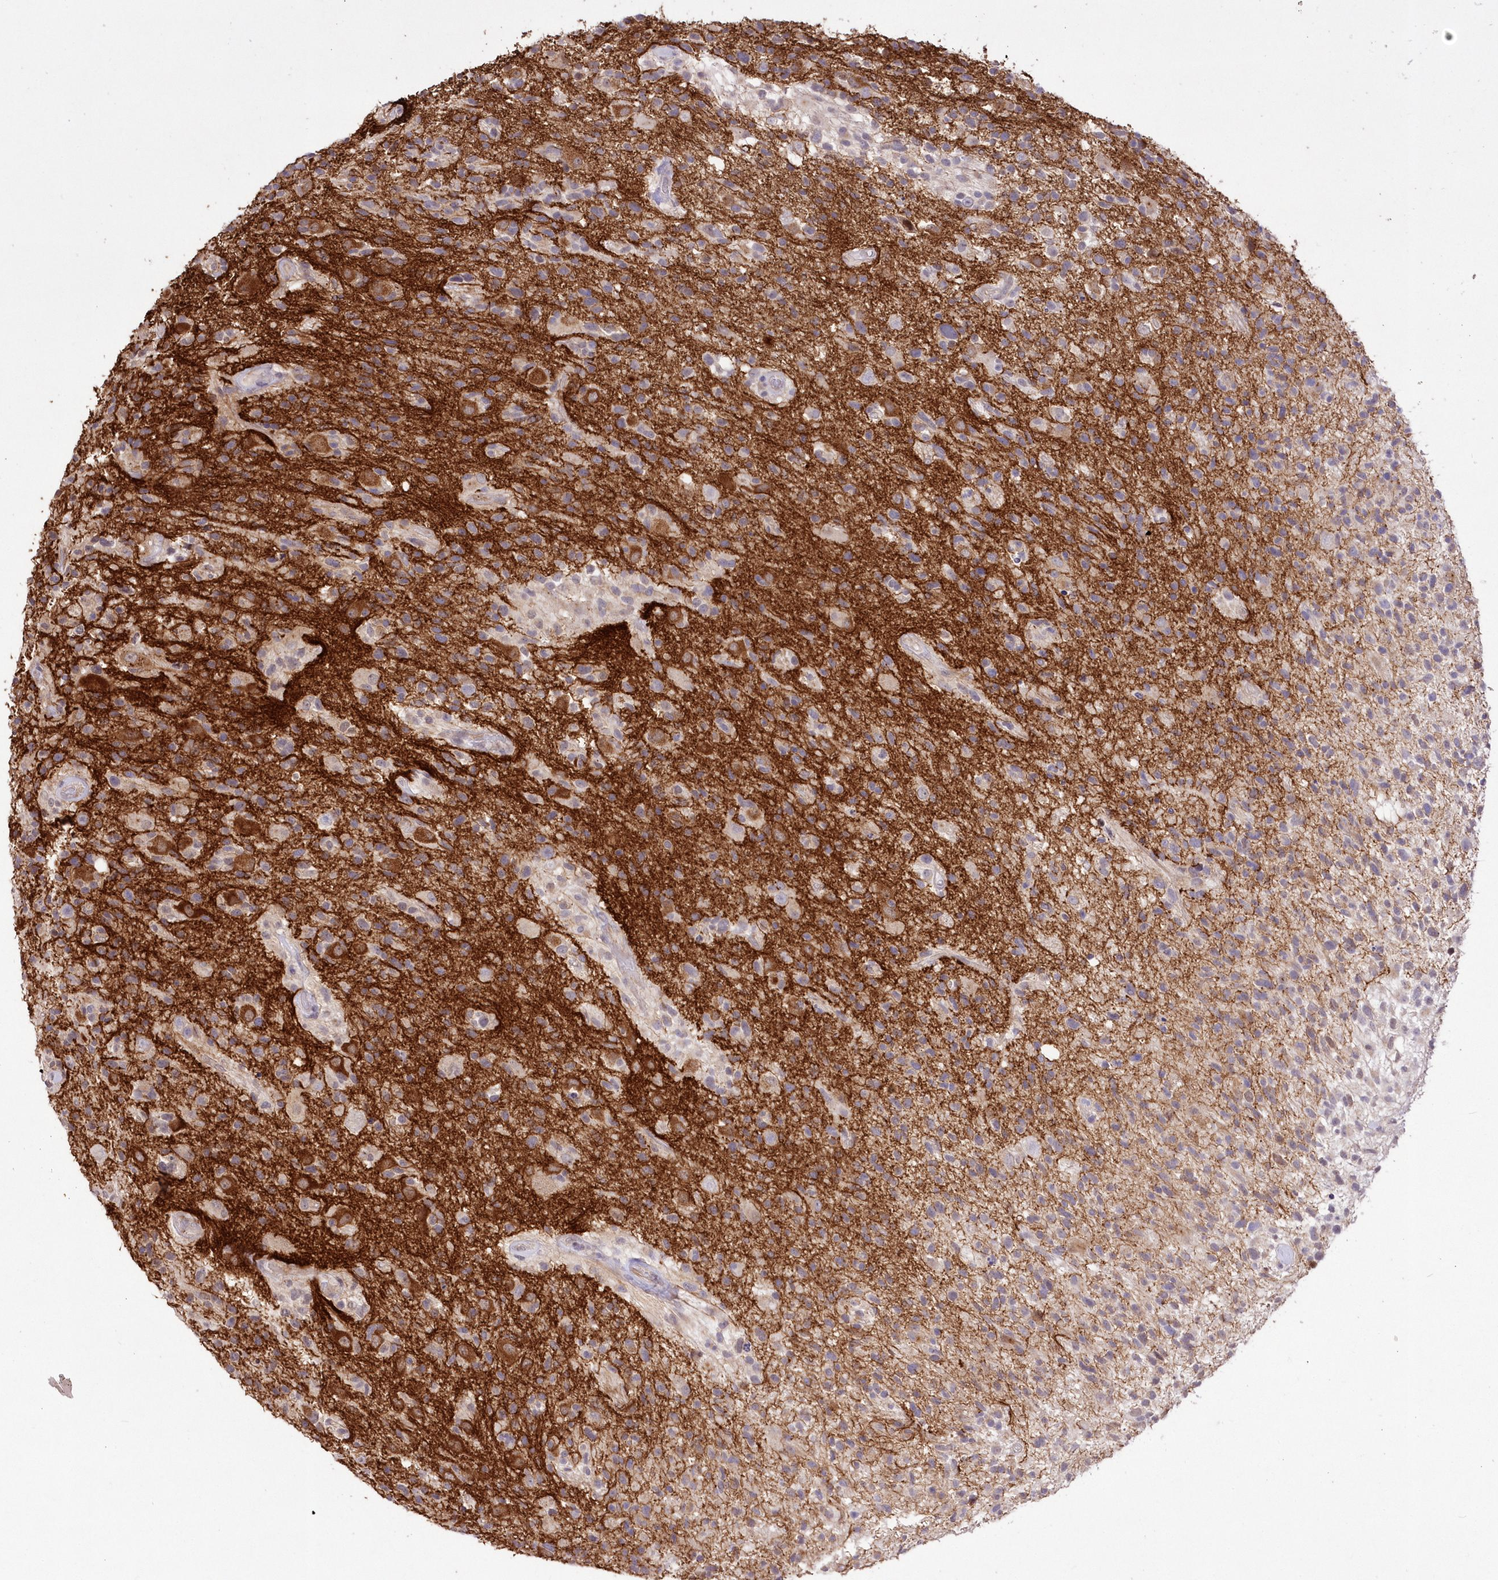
{"staining": {"intensity": "moderate", "quantity": "<25%", "location": "cytoplasmic/membranous"}, "tissue": "glioma", "cell_type": "Tumor cells", "image_type": "cancer", "snomed": [{"axis": "morphology", "description": "Glioma, malignant, High grade"}, {"axis": "morphology", "description": "Glioblastoma, NOS"}, {"axis": "topography", "description": "Brain"}], "caption": "Glioblastoma tissue exhibits moderate cytoplasmic/membranous expression in about <25% of tumor cells, visualized by immunohistochemistry.", "gene": "FAM241B", "patient": {"sex": "male", "age": 60}}